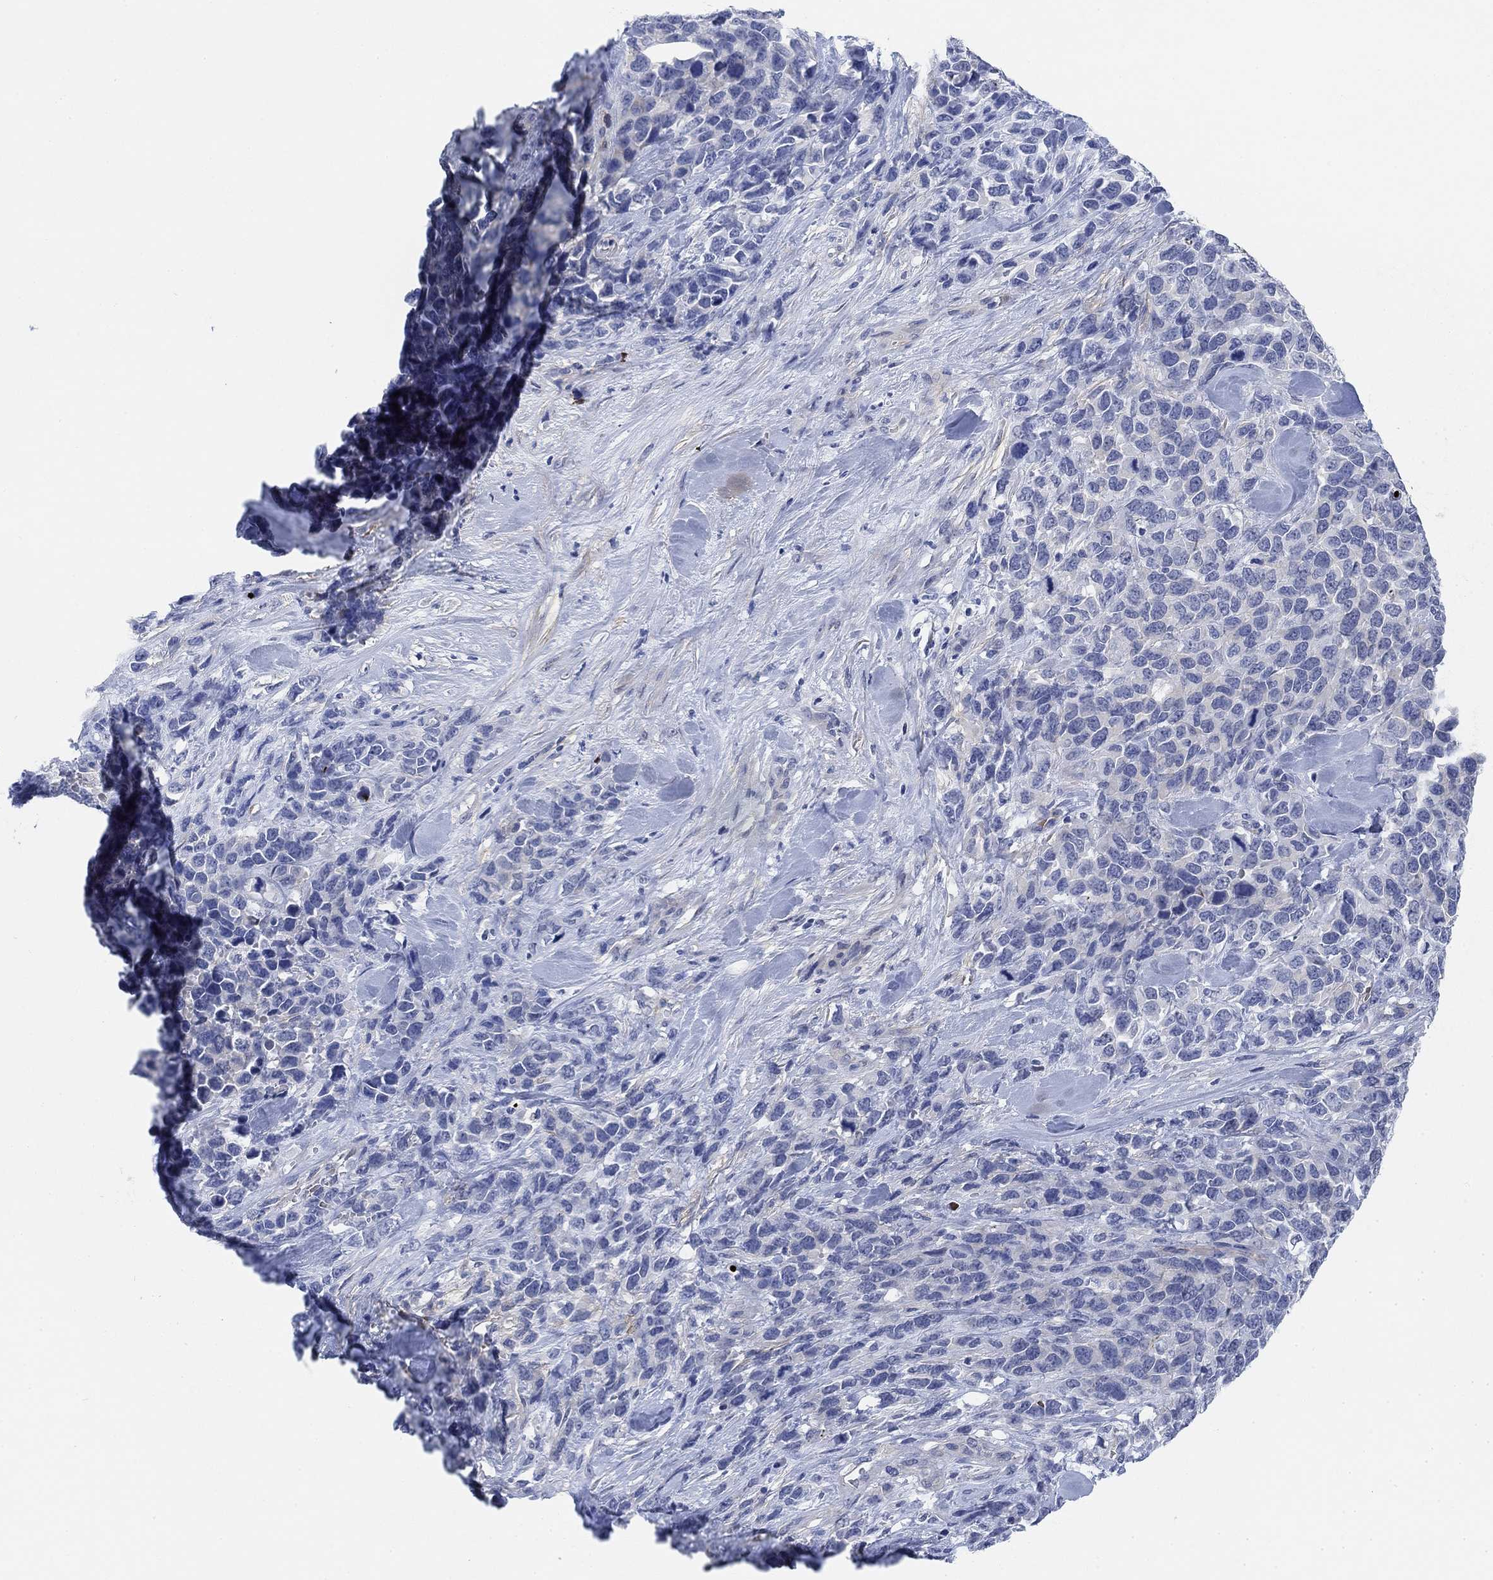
{"staining": {"intensity": "negative", "quantity": "none", "location": "none"}, "tissue": "melanoma", "cell_type": "Tumor cells", "image_type": "cancer", "snomed": [{"axis": "morphology", "description": "Malignant melanoma, Metastatic site"}, {"axis": "topography", "description": "Skin"}], "caption": "High power microscopy image of an immunohistochemistry photomicrograph of malignant melanoma (metastatic site), revealing no significant positivity in tumor cells.", "gene": "PAX6", "patient": {"sex": "male", "age": 84}}